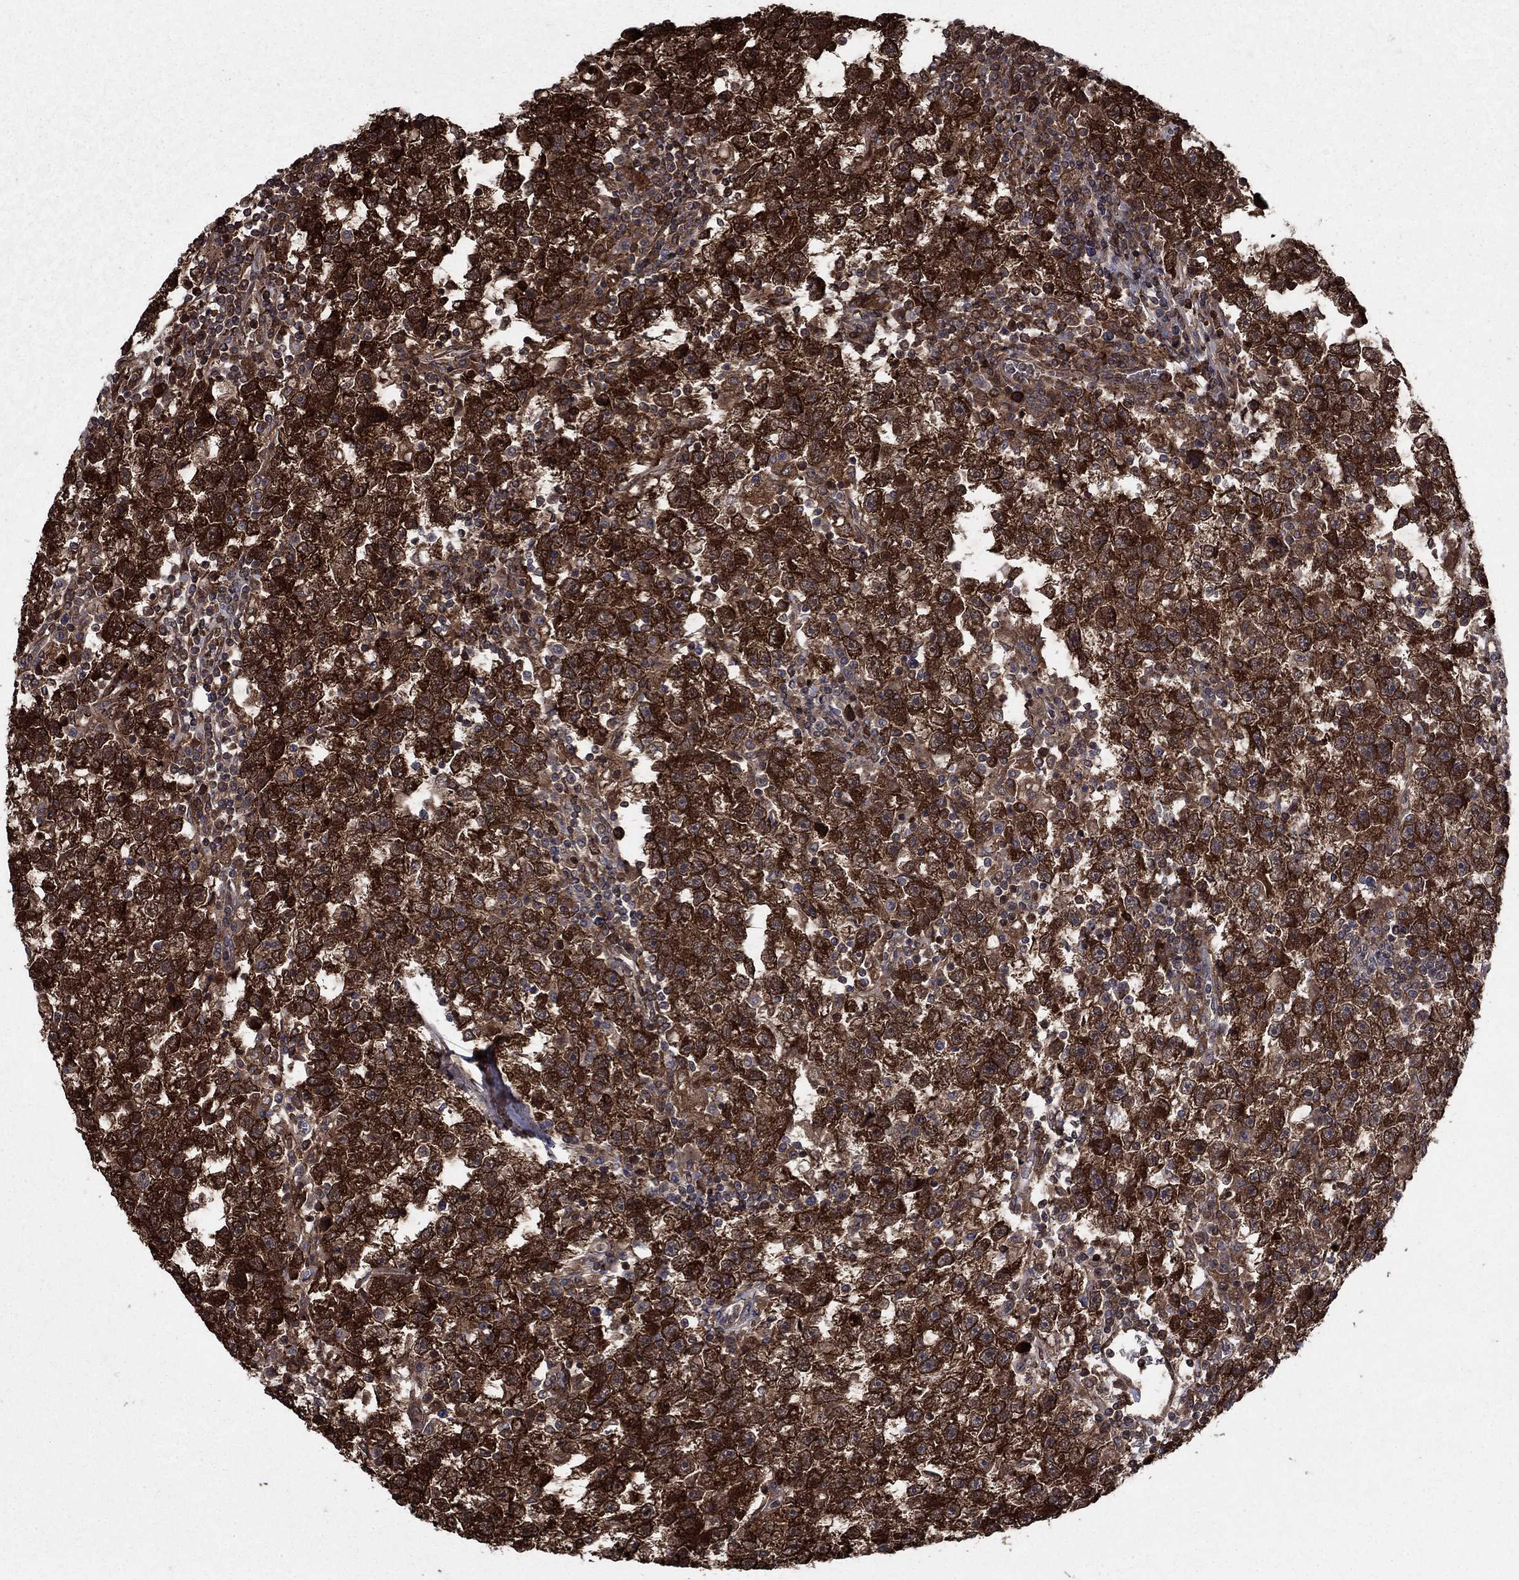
{"staining": {"intensity": "strong", "quantity": ">75%", "location": "cytoplasmic/membranous"}, "tissue": "testis cancer", "cell_type": "Tumor cells", "image_type": "cancer", "snomed": [{"axis": "morphology", "description": "Seminoma, NOS"}, {"axis": "topography", "description": "Testis"}], "caption": "The immunohistochemical stain highlights strong cytoplasmic/membranous expression in tumor cells of testis cancer tissue.", "gene": "CACYBP", "patient": {"sex": "male", "age": 47}}